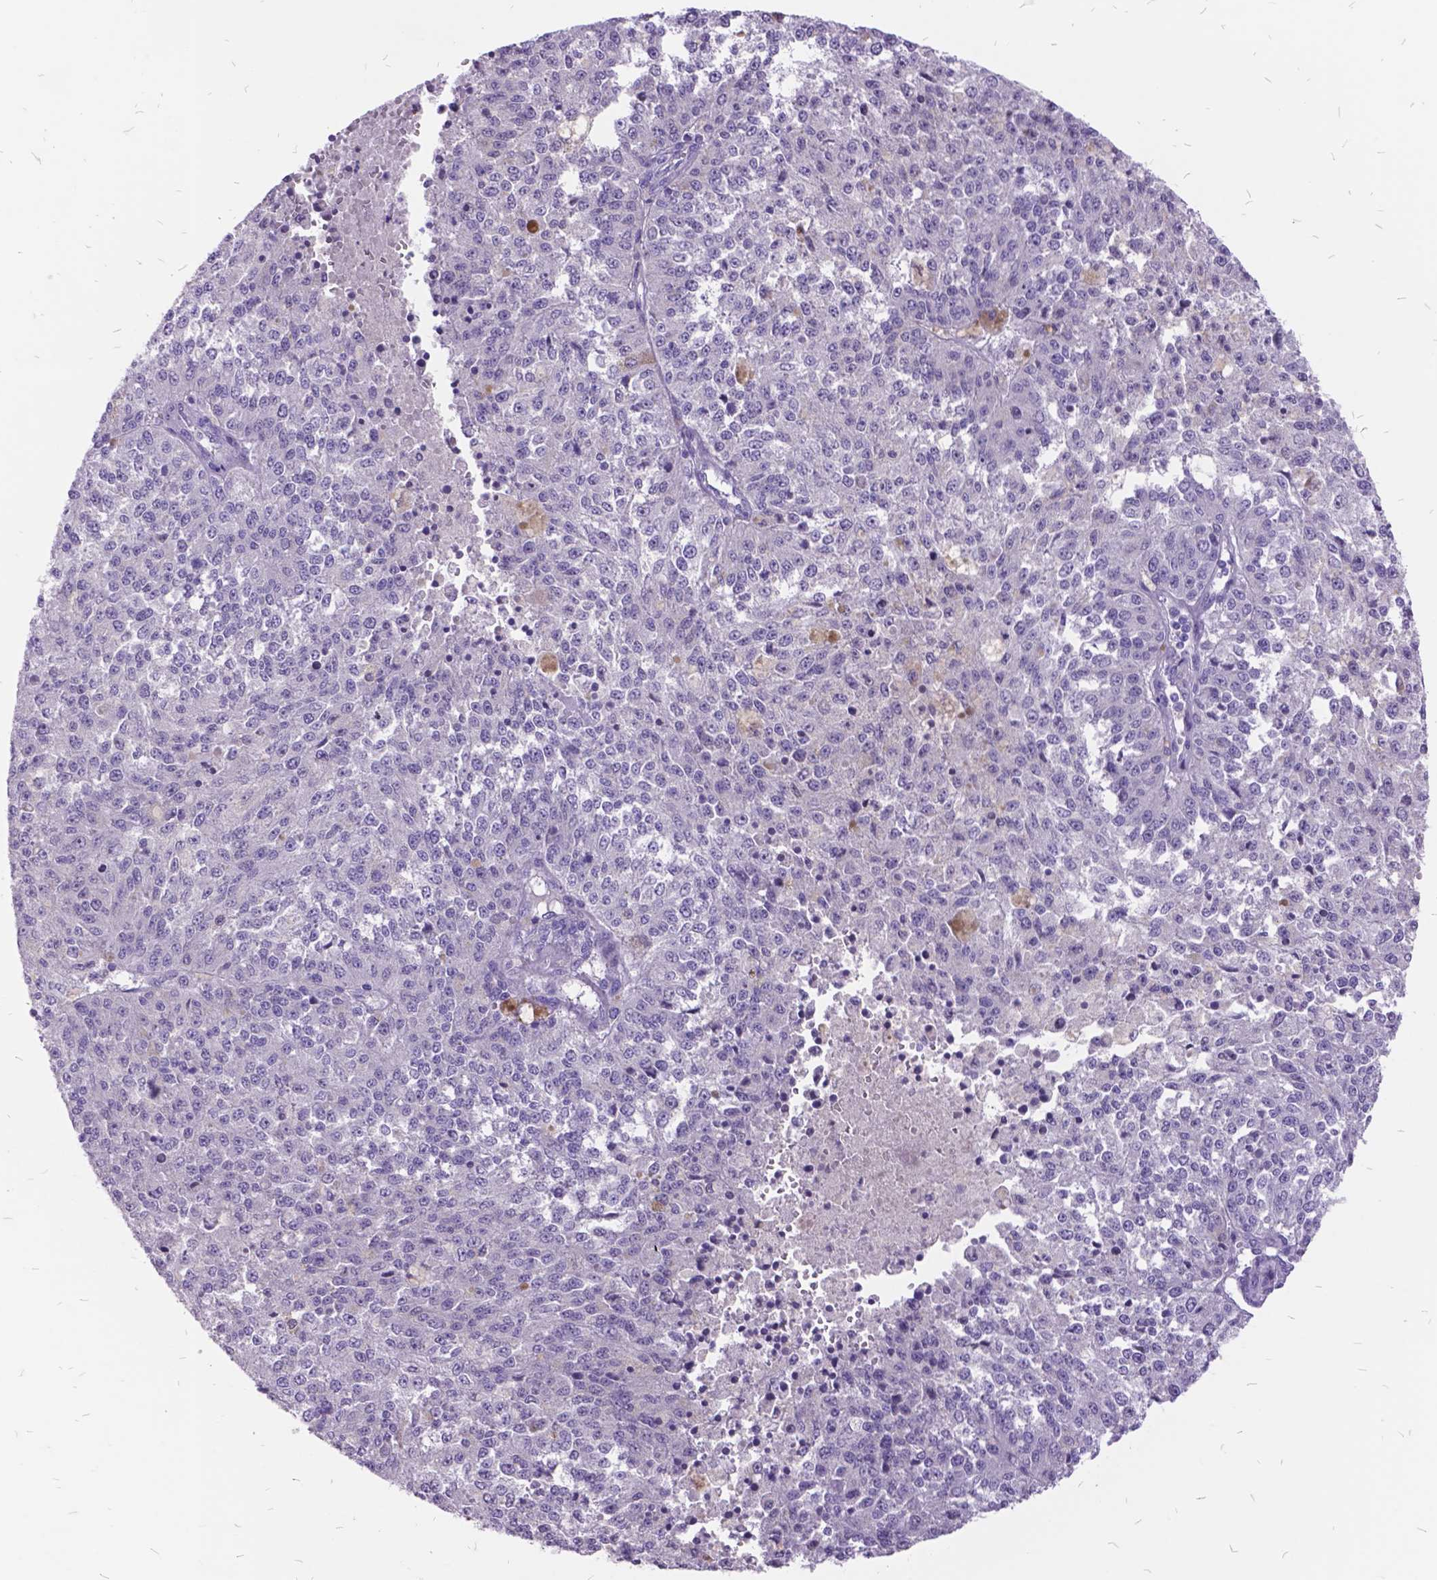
{"staining": {"intensity": "negative", "quantity": "none", "location": "none"}, "tissue": "melanoma", "cell_type": "Tumor cells", "image_type": "cancer", "snomed": [{"axis": "morphology", "description": "Malignant melanoma, Metastatic site"}, {"axis": "topography", "description": "Lymph node"}], "caption": "Human melanoma stained for a protein using immunohistochemistry (IHC) shows no positivity in tumor cells.", "gene": "ITGB6", "patient": {"sex": "female", "age": 64}}